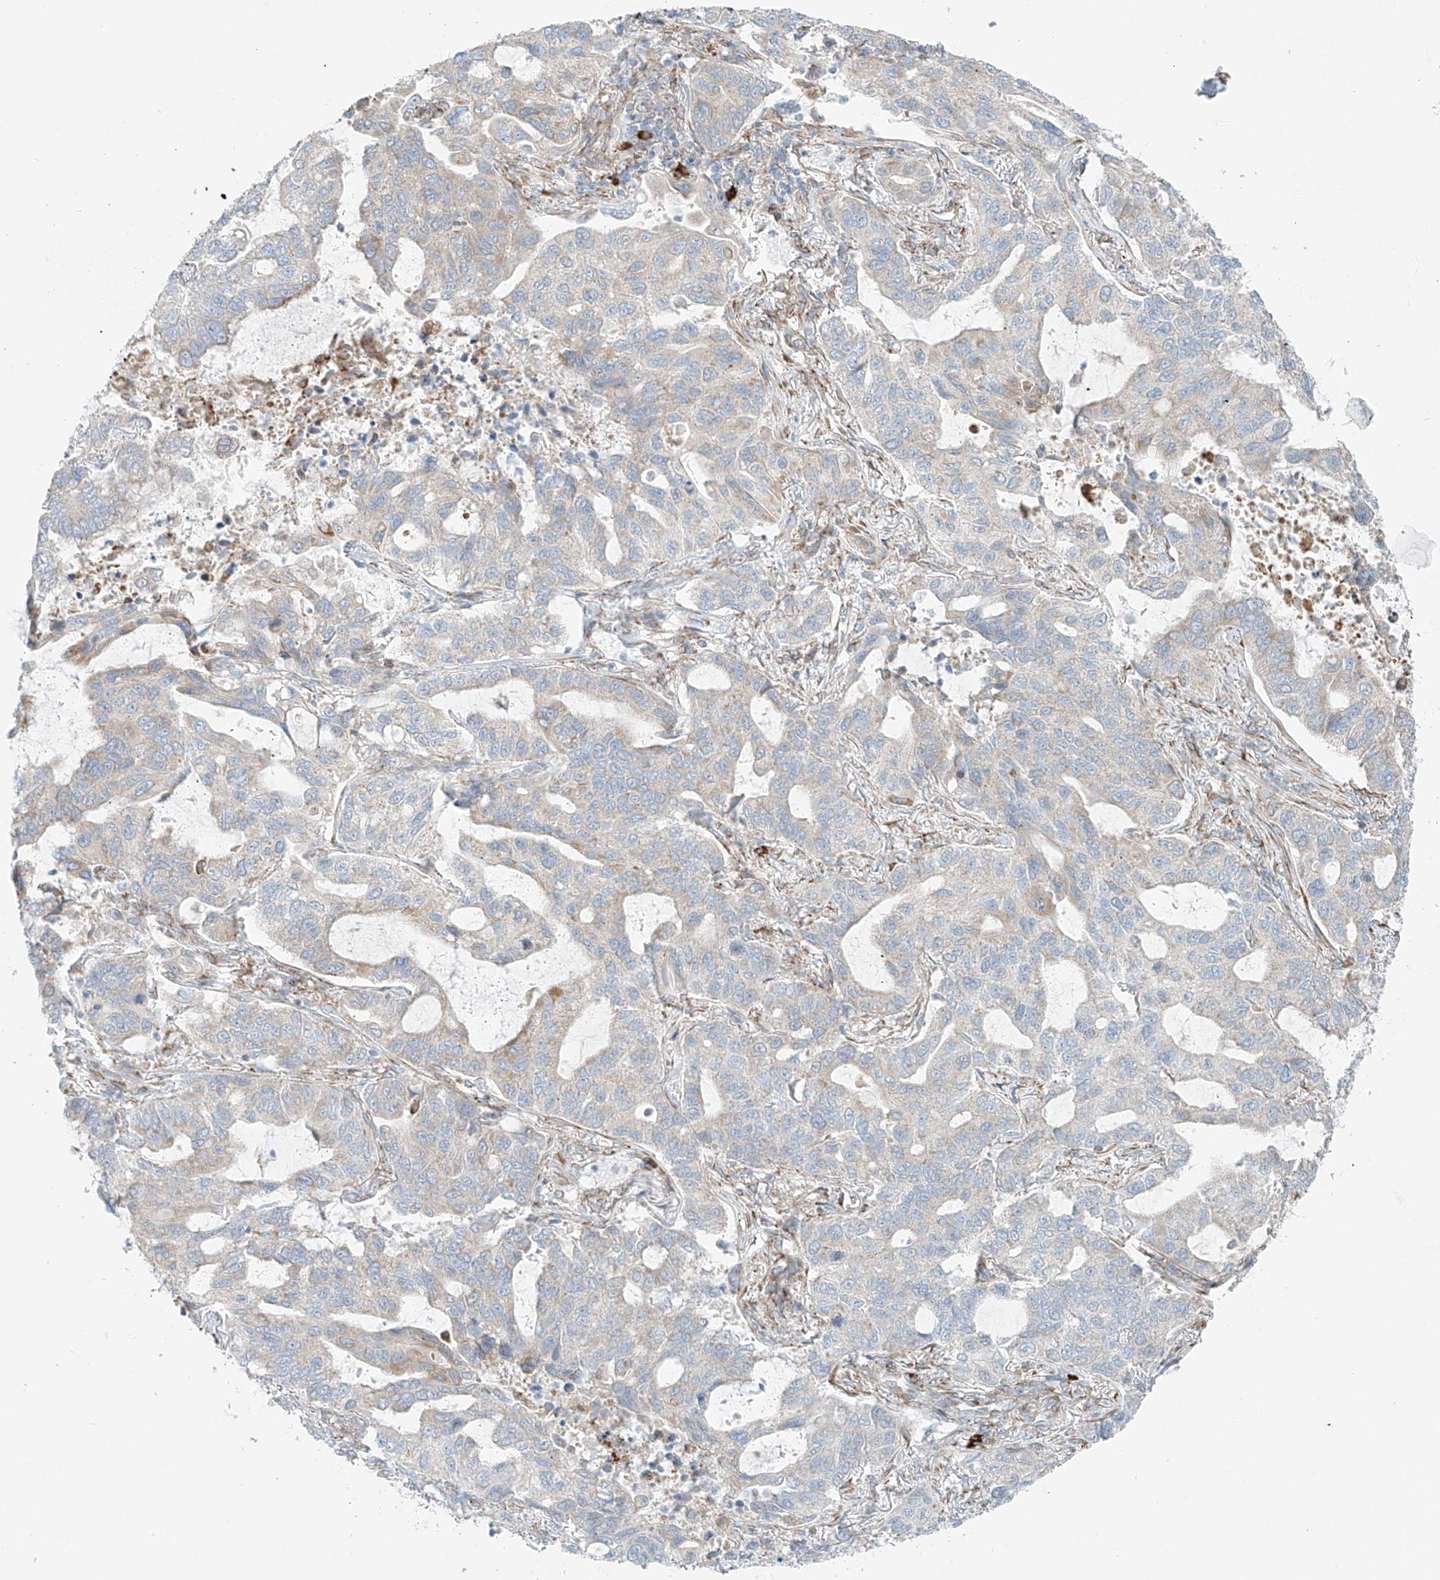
{"staining": {"intensity": "negative", "quantity": "none", "location": "none"}, "tissue": "lung cancer", "cell_type": "Tumor cells", "image_type": "cancer", "snomed": [{"axis": "morphology", "description": "Adenocarcinoma, NOS"}, {"axis": "topography", "description": "Lung"}], "caption": "DAB immunohistochemical staining of lung adenocarcinoma displays no significant positivity in tumor cells.", "gene": "EIPR1", "patient": {"sex": "male", "age": 64}}